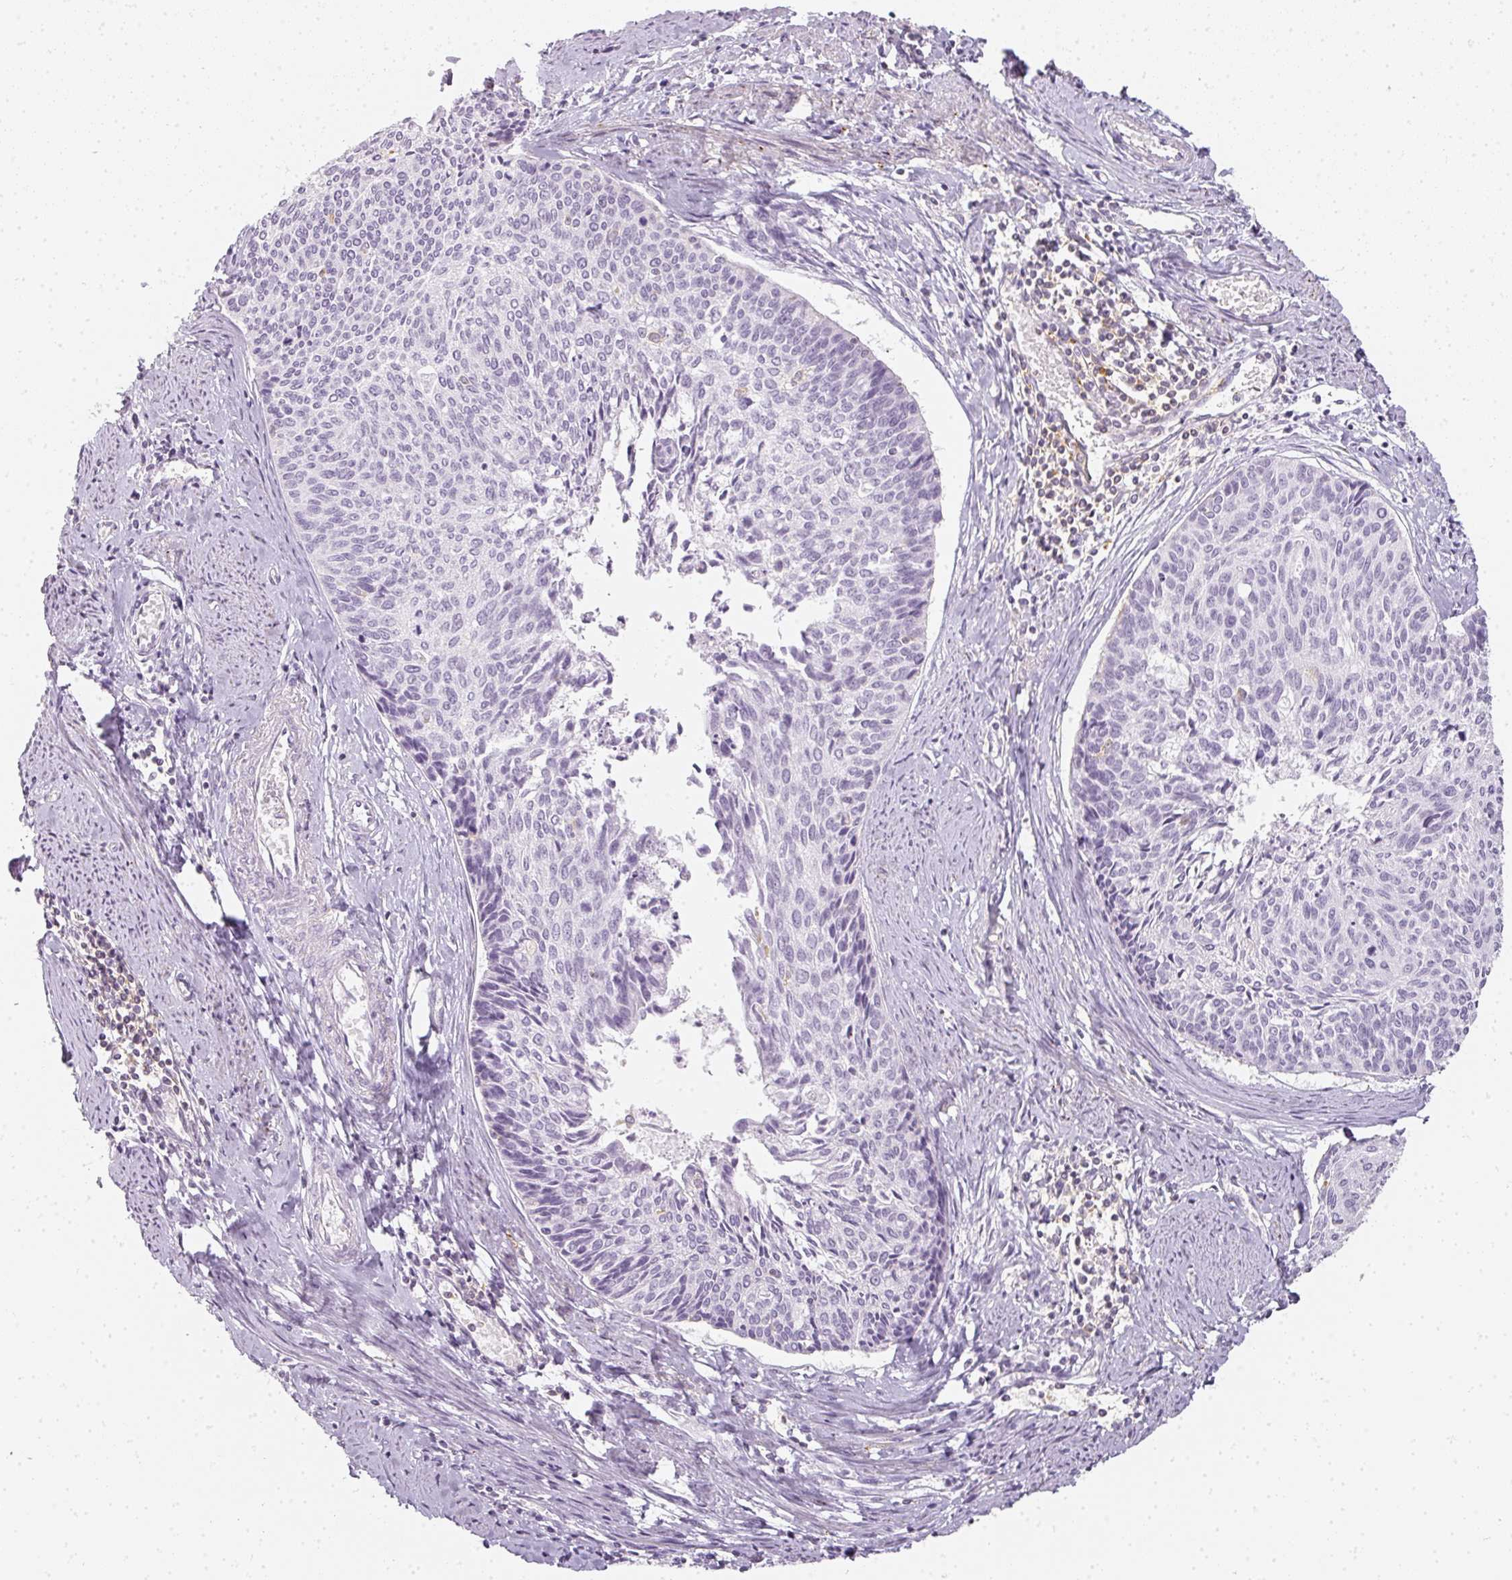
{"staining": {"intensity": "negative", "quantity": "none", "location": "none"}, "tissue": "cervical cancer", "cell_type": "Tumor cells", "image_type": "cancer", "snomed": [{"axis": "morphology", "description": "Squamous cell carcinoma, NOS"}, {"axis": "topography", "description": "Cervix"}], "caption": "Photomicrograph shows no significant protein staining in tumor cells of squamous cell carcinoma (cervical).", "gene": "TMEM42", "patient": {"sex": "female", "age": 55}}